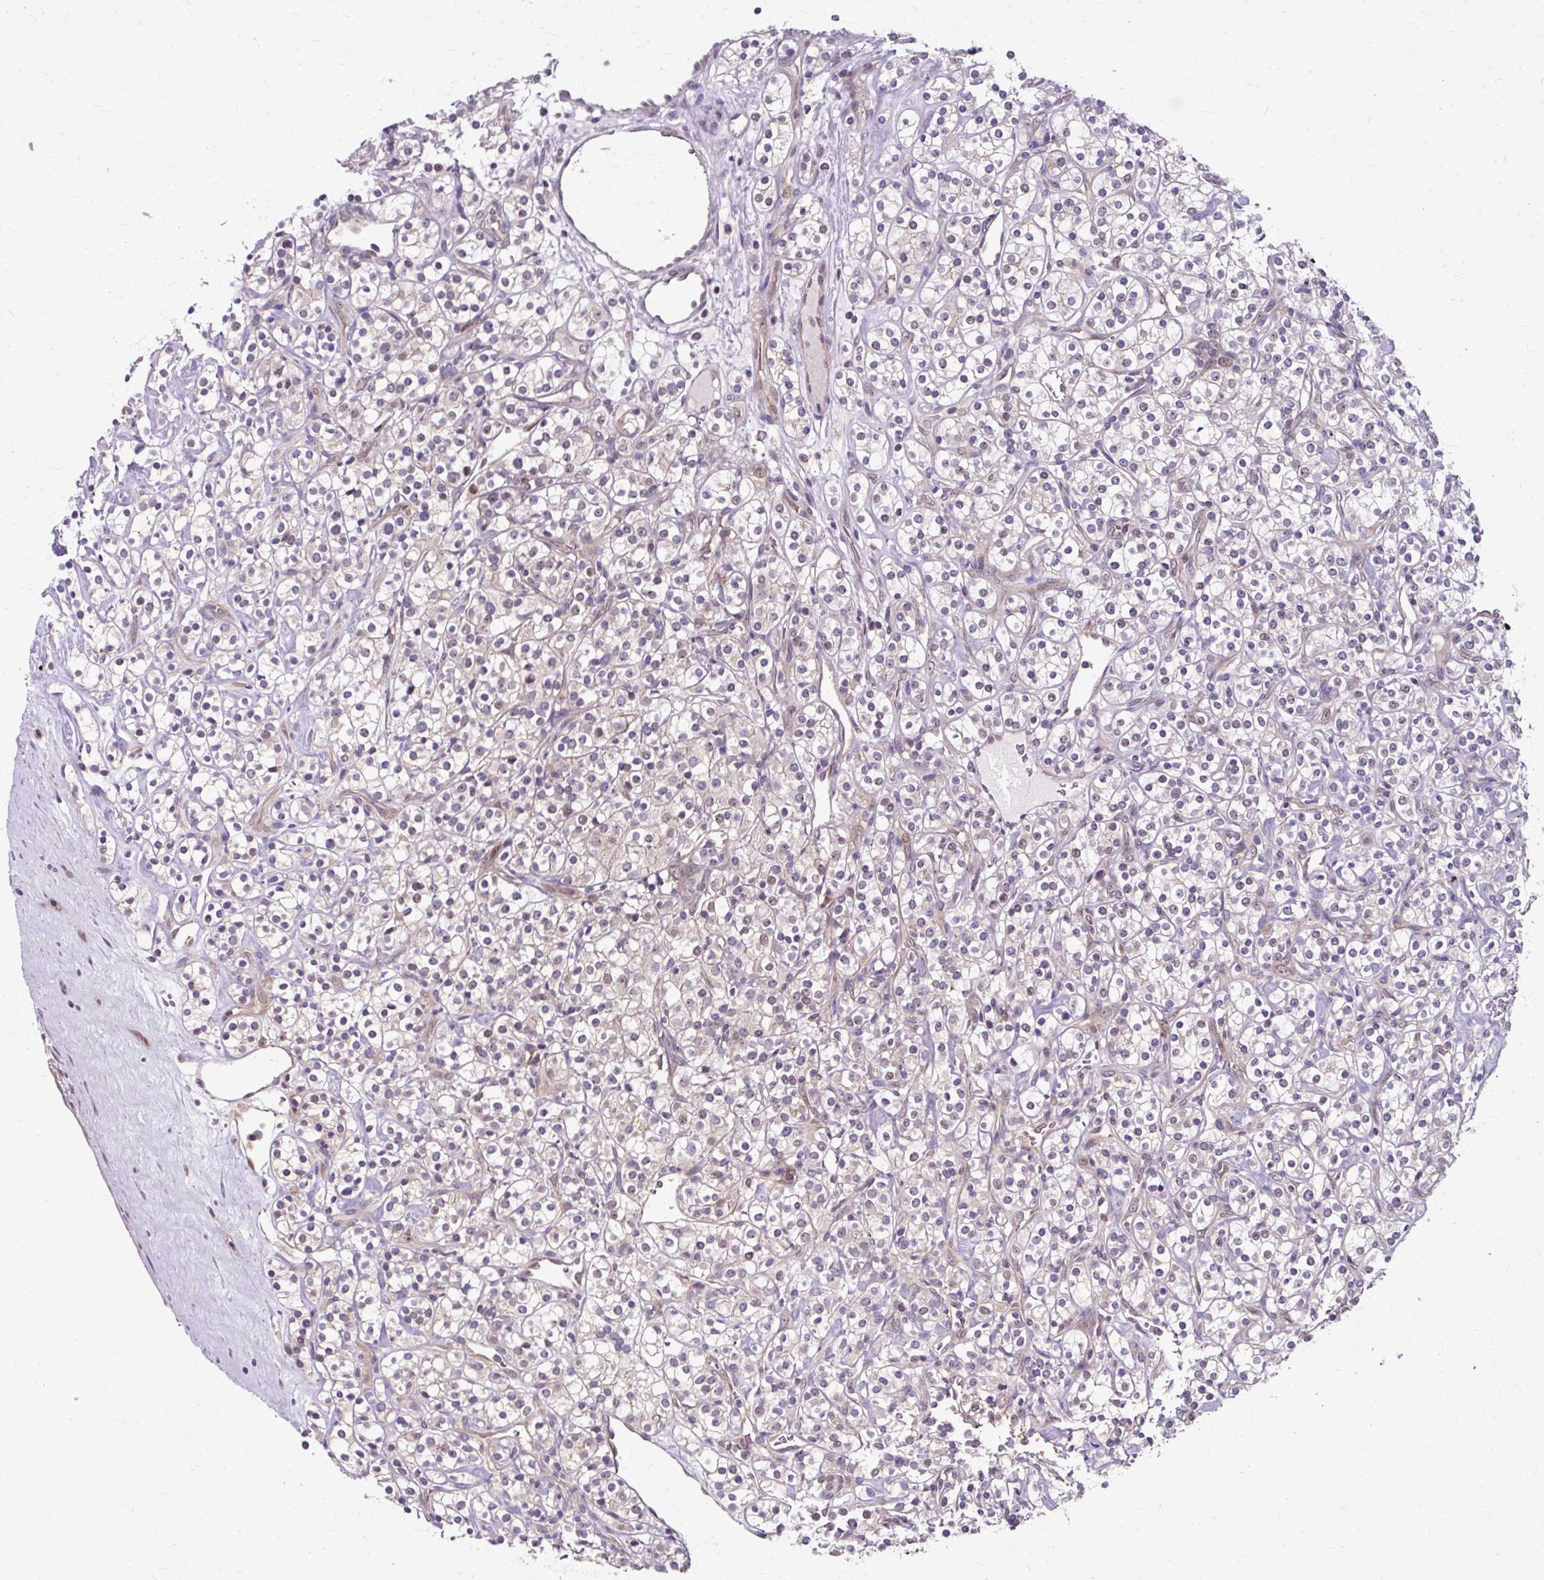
{"staining": {"intensity": "weak", "quantity": "<25%", "location": "nuclear"}, "tissue": "renal cancer", "cell_type": "Tumor cells", "image_type": "cancer", "snomed": [{"axis": "morphology", "description": "Adenocarcinoma, NOS"}, {"axis": "topography", "description": "Kidney"}], "caption": "Histopathology image shows no significant protein staining in tumor cells of renal cancer (adenocarcinoma). (DAB IHC with hematoxylin counter stain).", "gene": "ZNF555", "patient": {"sex": "male", "age": 77}}